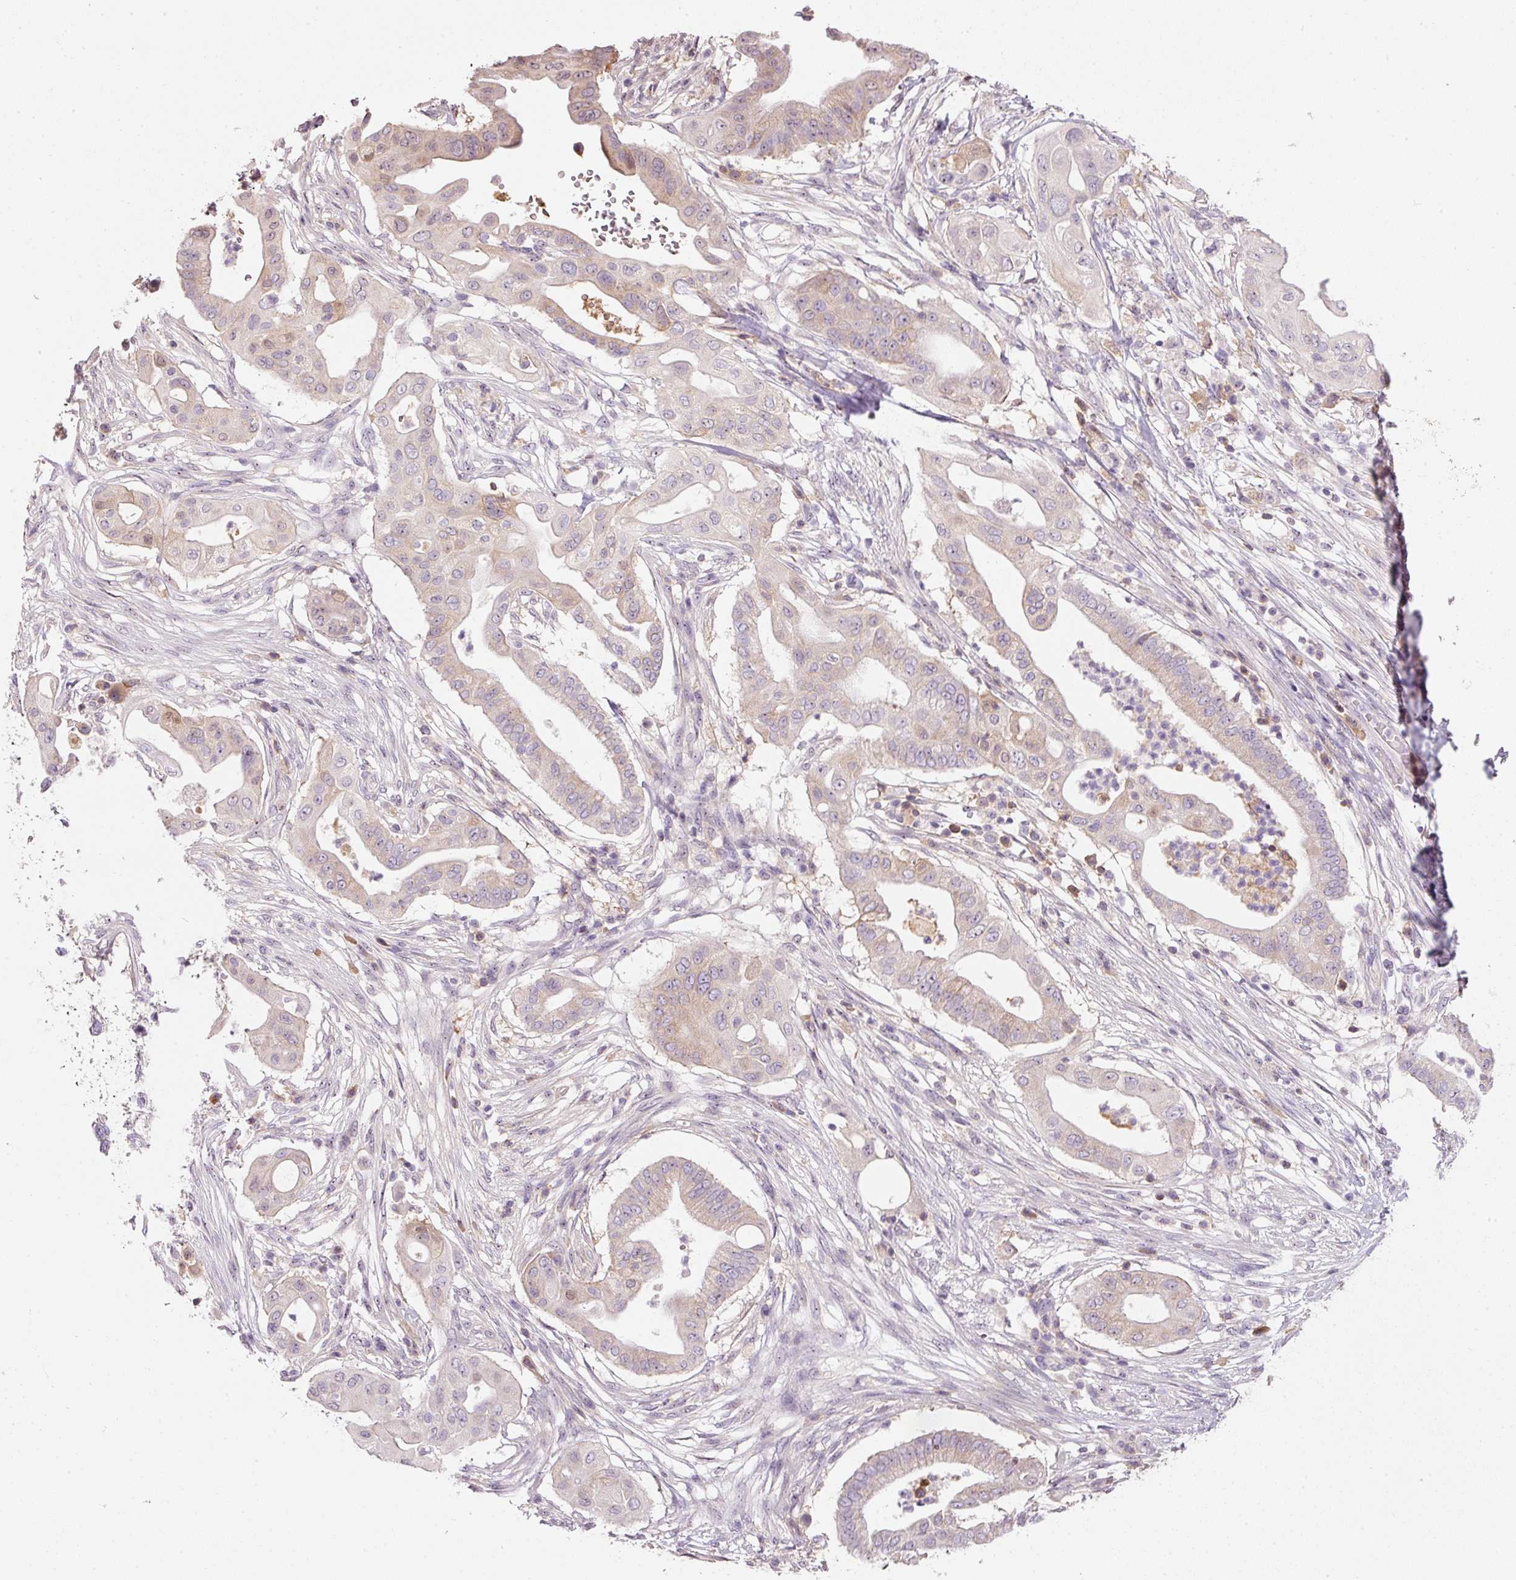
{"staining": {"intensity": "weak", "quantity": "25%-75%", "location": "cytoplasmic/membranous"}, "tissue": "pancreatic cancer", "cell_type": "Tumor cells", "image_type": "cancer", "snomed": [{"axis": "morphology", "description": "Adenocarcinoma, NOS"}, {"axis": "topography", "description": "Pancreas"}], "caption": "IHC micrograph of neoplastic tissue: human adenocarcinoma (pancreatic) stained using immunohistochemistry shows low levels of weak protein expression localized specifically in the cytoplasmic/membranous of tumor cells, appearing as a cytoplasmic/membranous brown color.", "gene": "TMEM37", "patient": {"sex": "male", "age": 68}}